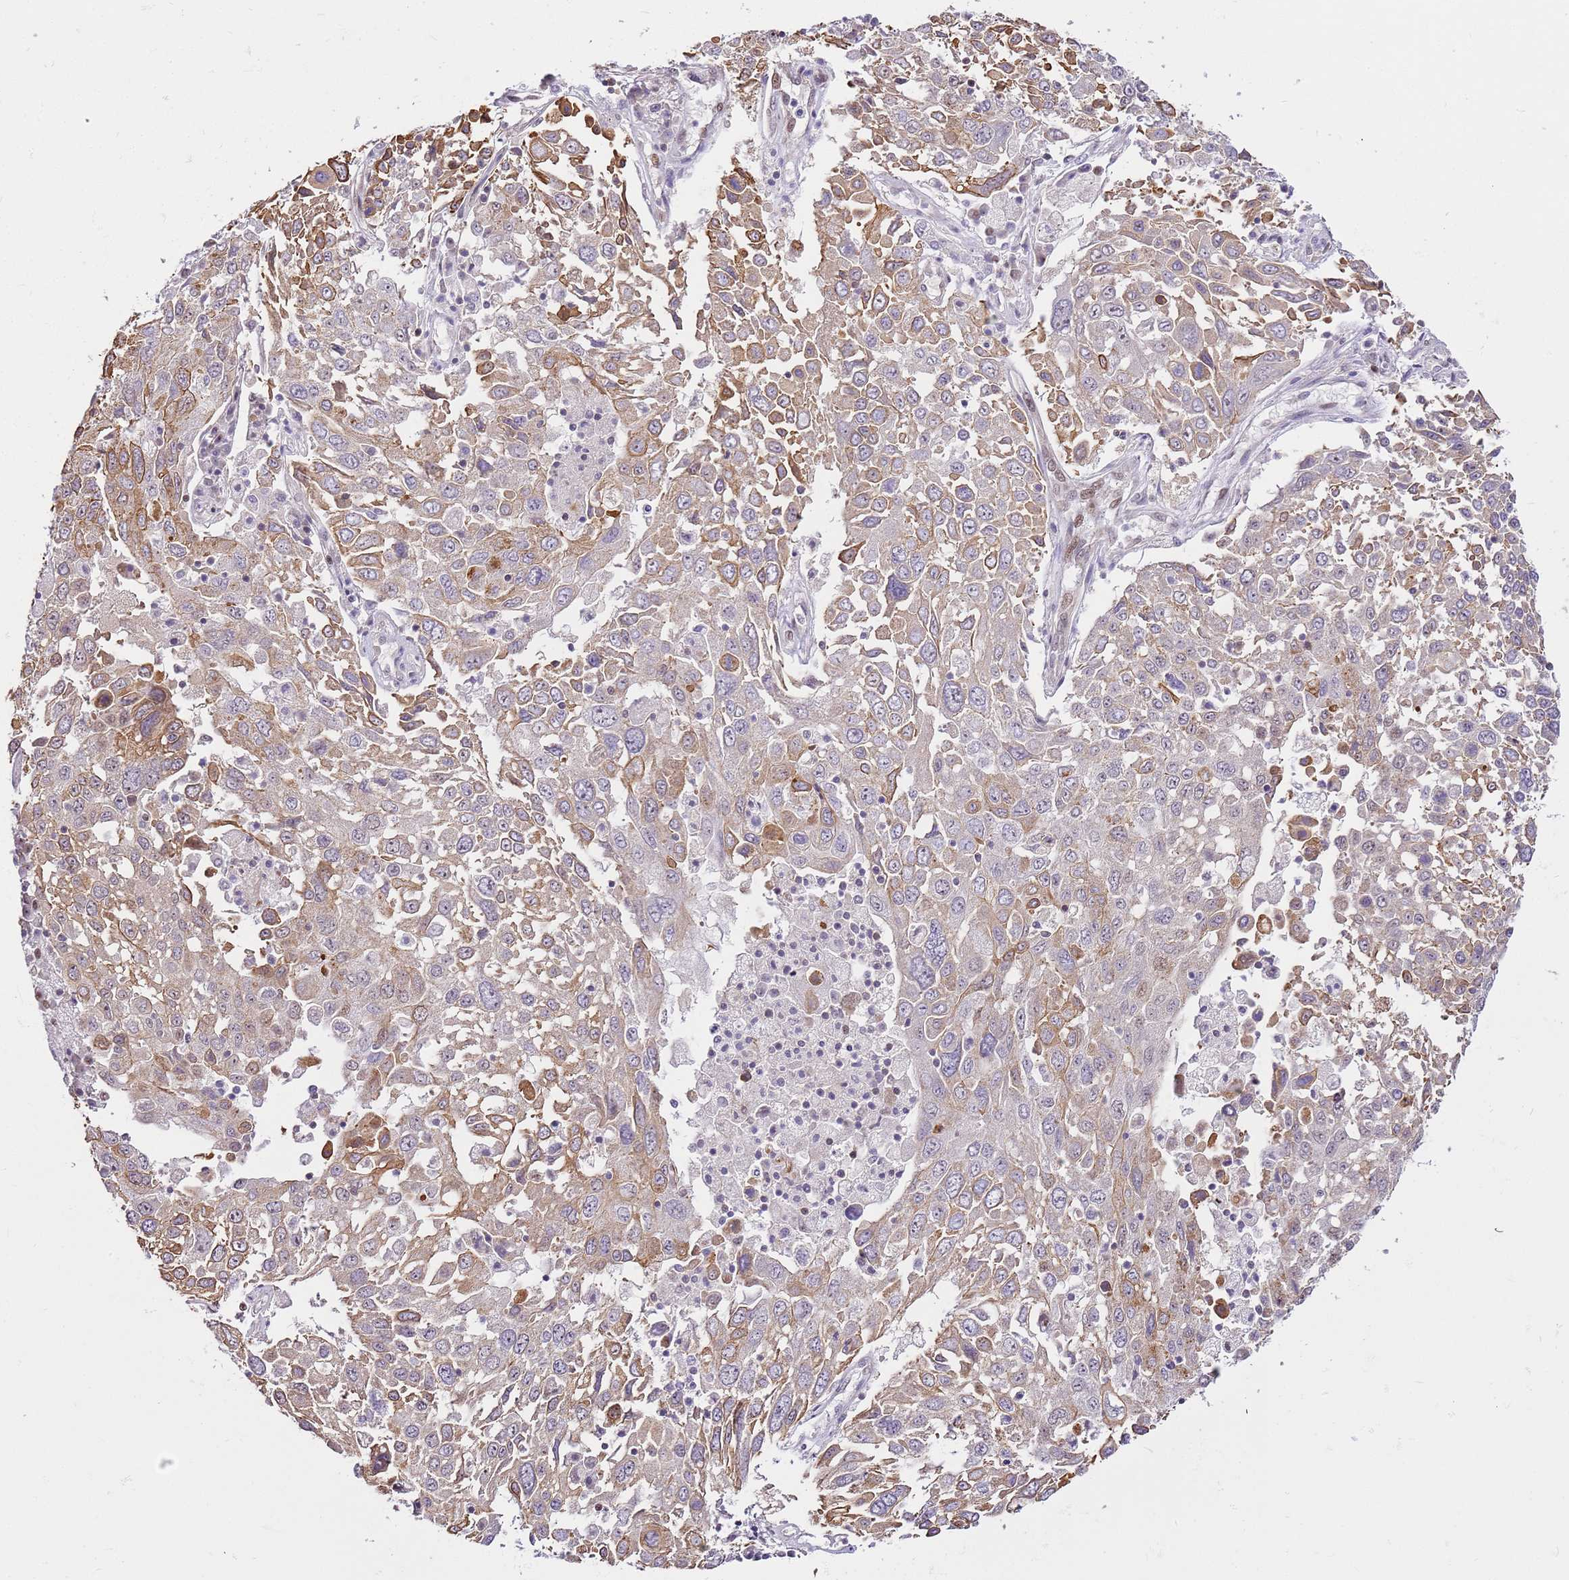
{"staining": {"intensity": "moderate", "quantity": "<25%", "location": "cytoplasmic/membranous"}, "tissue": "lung cancer", "cell_type": "Tumor cells", "image_type": "cancer", "snomed": [{"axis": "morphology", "description": "Squamous cell carcinoma, NOS"}, {"axis": "topography", "description": "Lung"}], "caption": "This micrograph shows lung cancer (squamous cell carcinoma) stained with immunohistochemistry to label a protein in brown. The cytoplasmic/membranous of tumor cells show moderate positivity for the protein. Nuclei are counter-stained blue.", "gene": "RFK", "patient": {"sex": "male", "age": 65}}